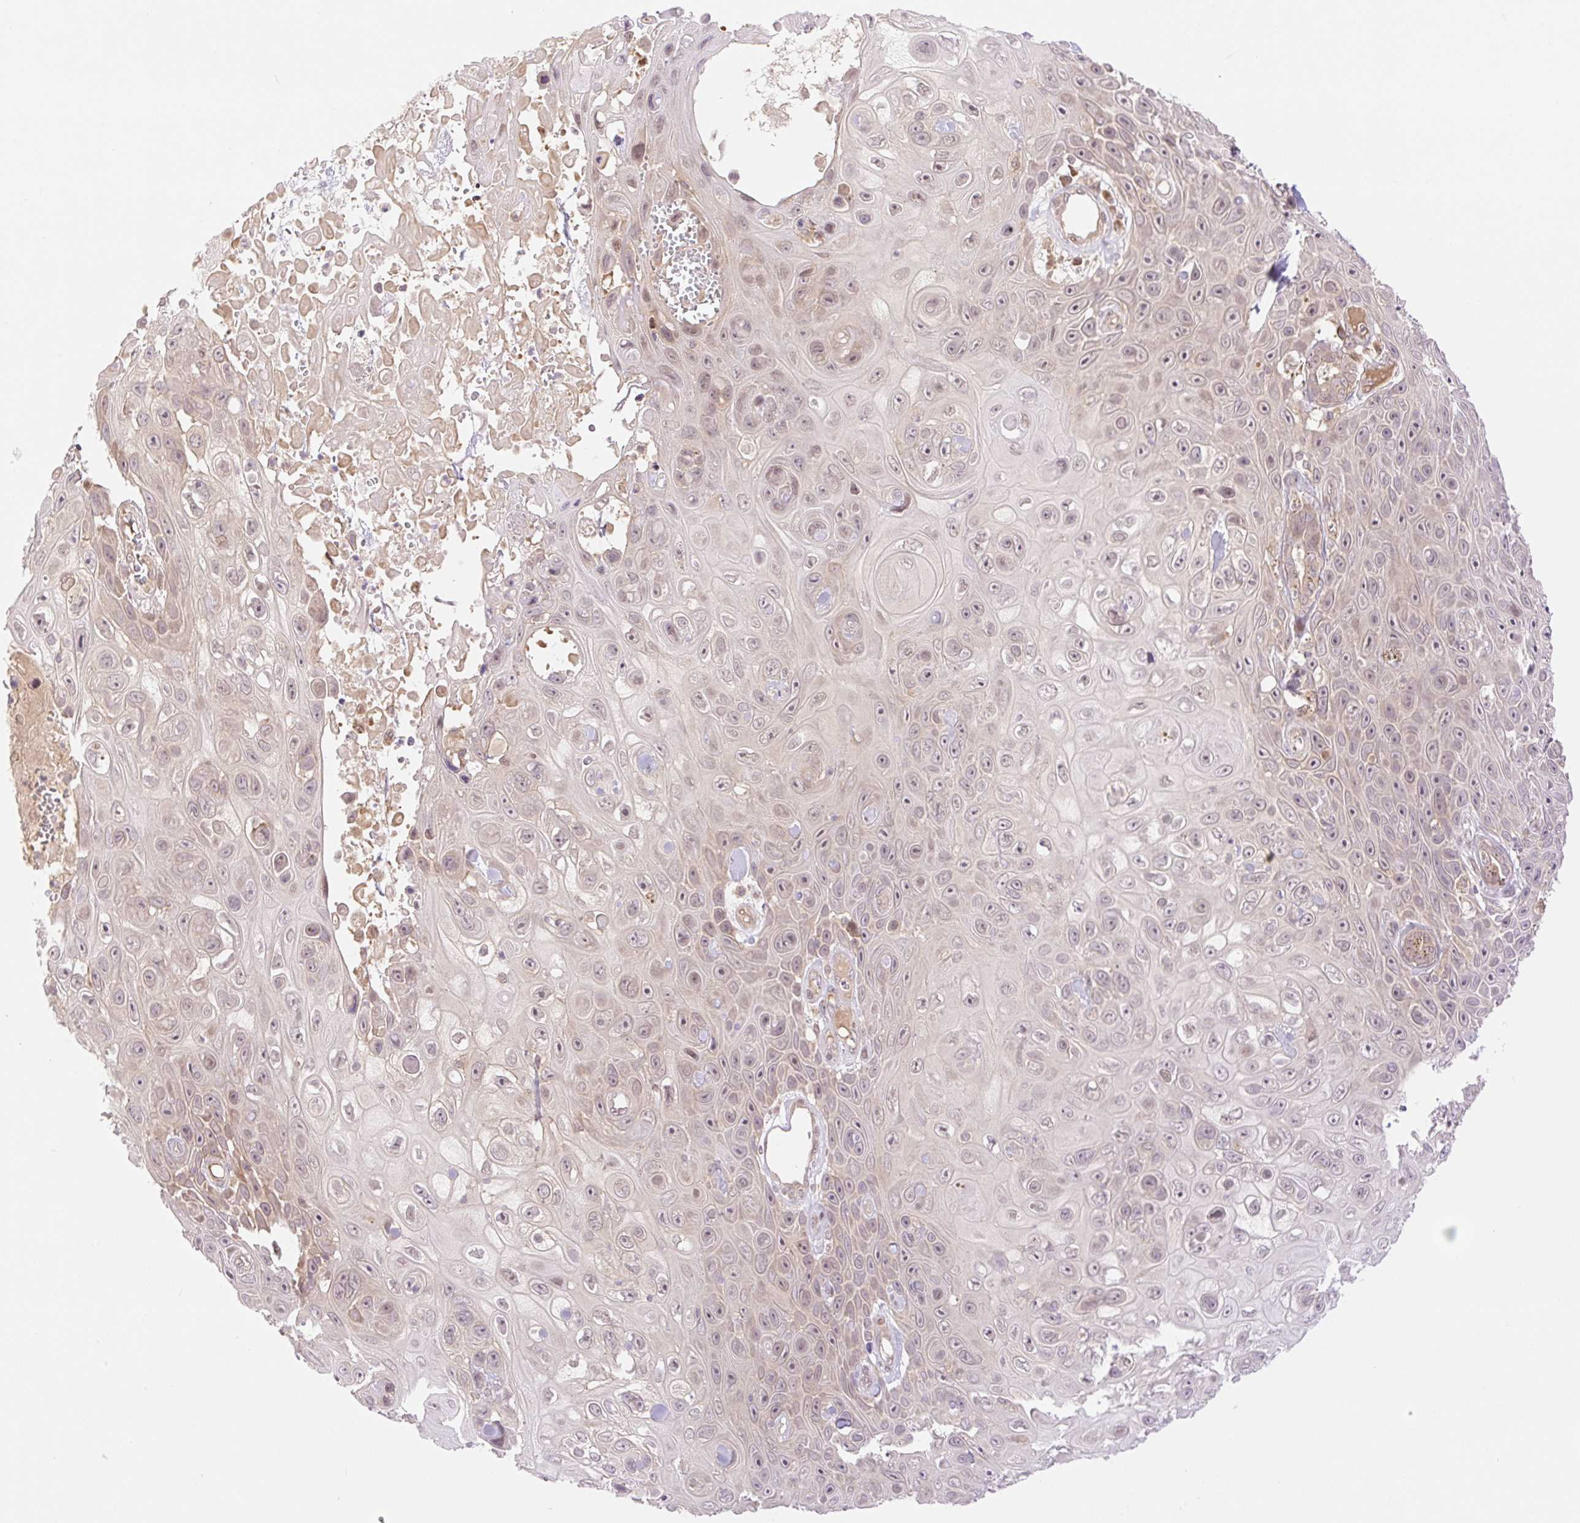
{"staining": {"intensity": "moderate", "quantity": "<25%", "location": "nuclear"}, "tissue": "skin cancer", "cell_type": "Tumor cells", "image_type": "cancer", "snomed": [{"axis": "morphology", "description": "Squamous cell carcinoma, NOS"}, {"axis": "topography", "description": "Skin"}], "caption": "Brown immunohistochemical staining in skin squamous cell carcinoma displays moderate nuclear expression in about <25% of tumor cells. Using DAB (brown) and hematoxylin (blue) stains, captured at high magnification using brightfield microscopy.", "gene": "VPS25", "patient": {"sex": "male", "age": 82}}